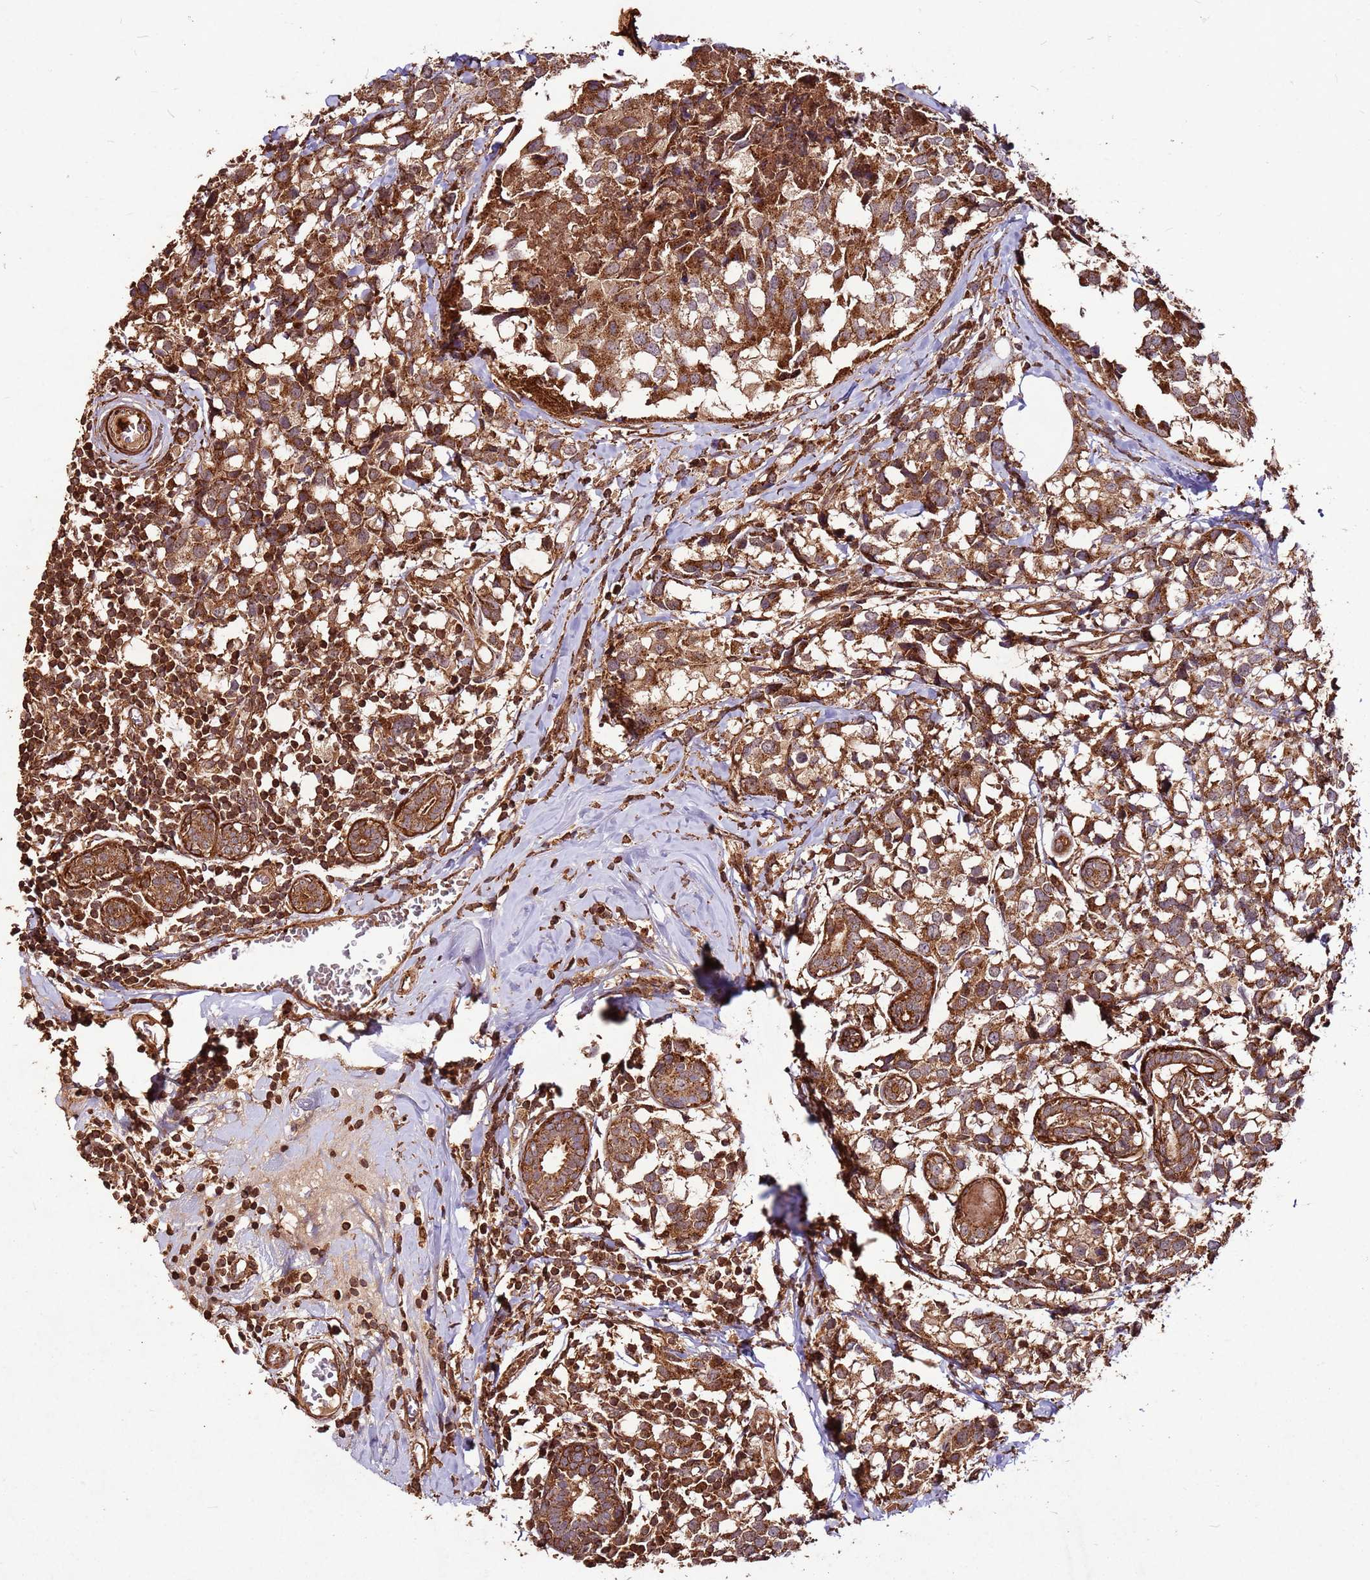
{"staining": {"intensity": "strong", "quantity": ">75%", "location": "cytoplasmic/membranous"}, "tissue": "breast cancer", "cell_type": "Tumor cells", "image_type": "cancer", "snomed": [{"axis": "morphology", "description": "Lobular carcinoma"}, {"axis": "topography", "description": "Breast"}], "caption": "A brown stain highlights strong cytoplasmic/membranous expression of a protein in human breast cancer tumor cells.", "gene": "FAM186A", "patient": {"sex": "female", "age": 59}}